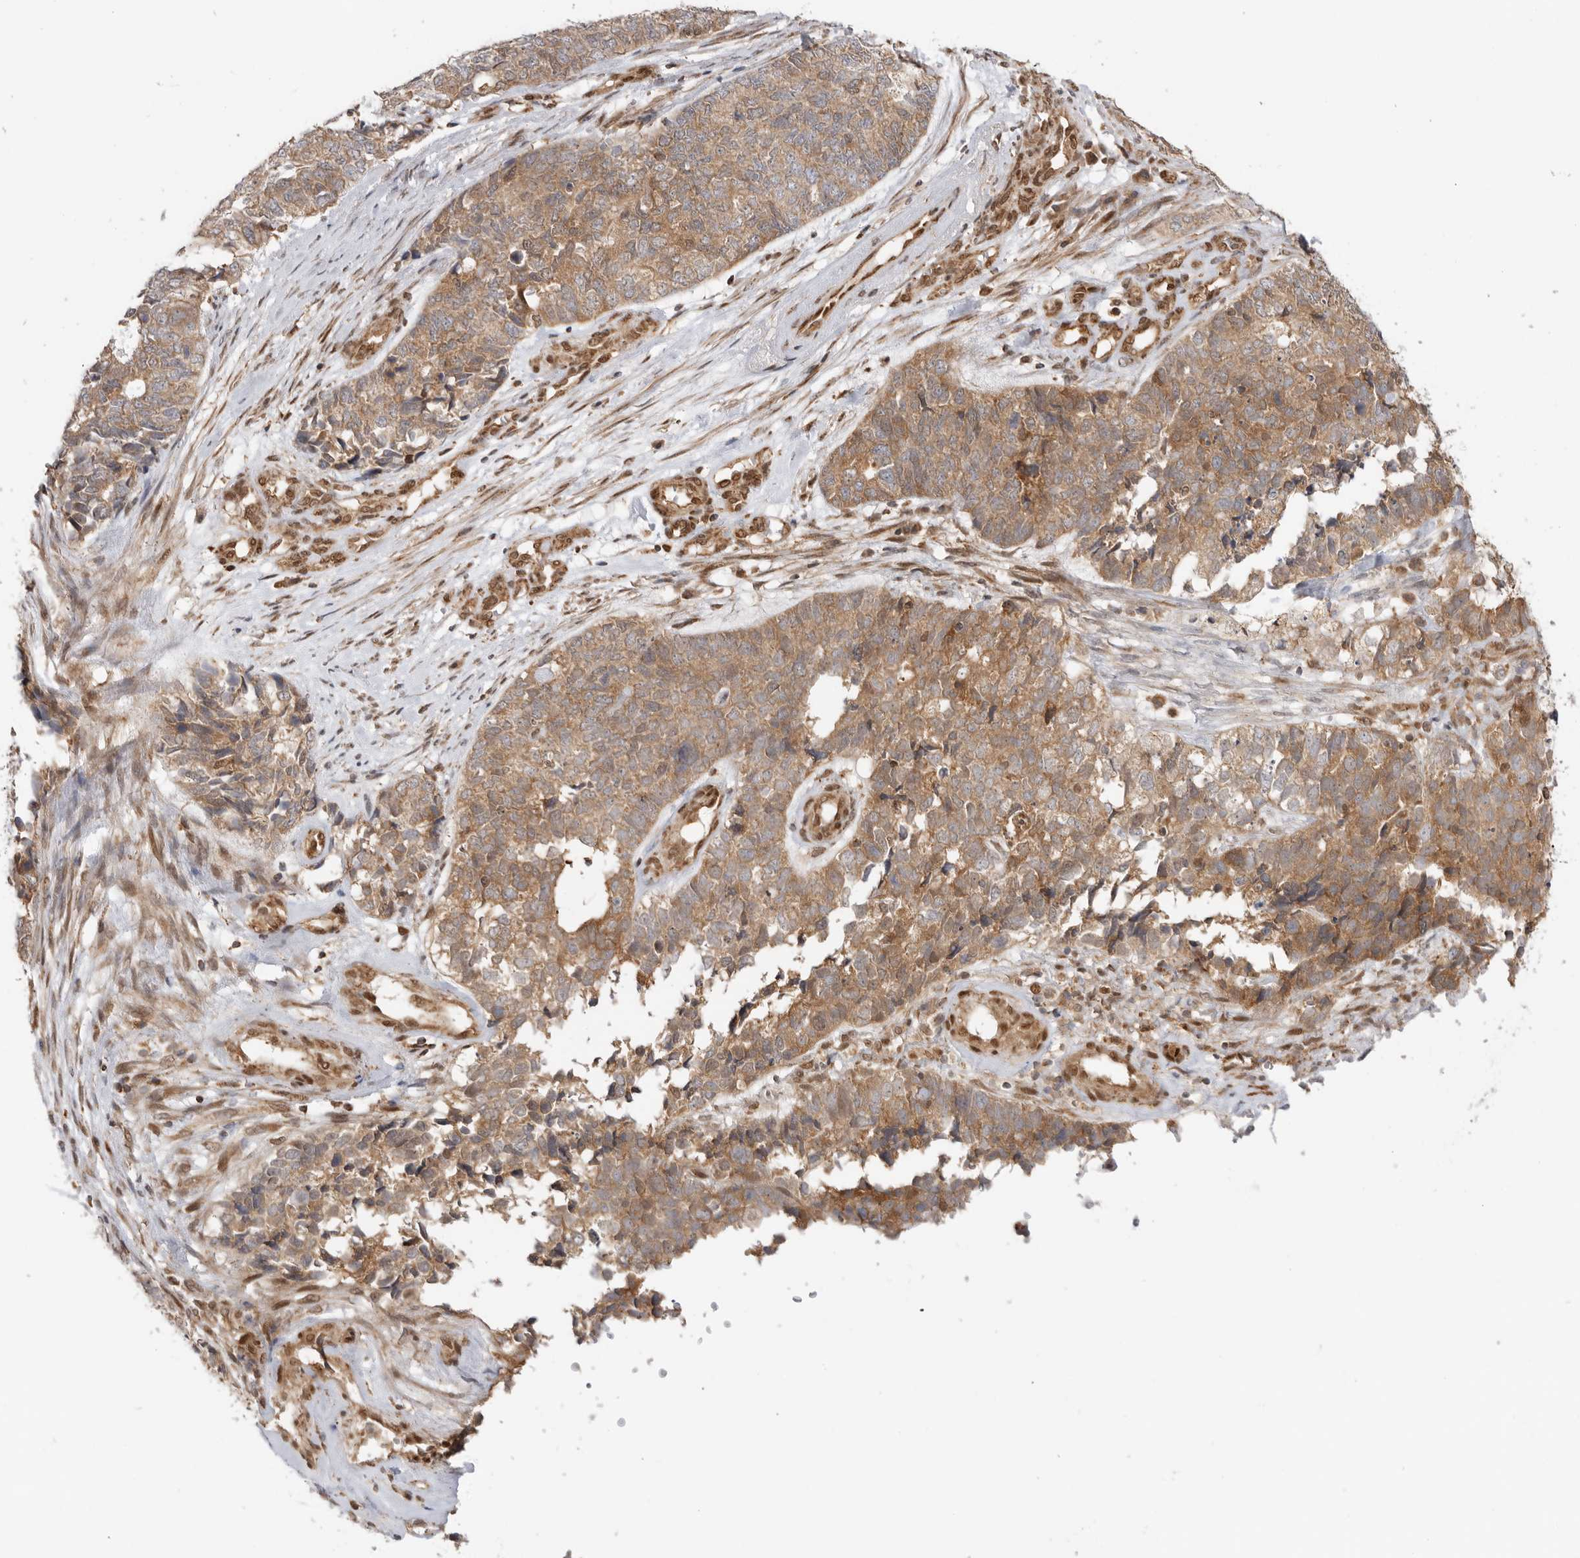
{"staining": {"intensity": "moderate", "quantity": "25%-75%", "location": "cytoplasmic/membranous"}, "tissue": "cervical cancer", "cell_type": "Tumor cells", "image_type": "cancer", "snomed": [{"axis": "morphology", "description": "Squamous cell carcinoma, NOS"}, {"axis": "topography", "description": "Cervix"}], "caption": "Moderate cytoplasmic/membranous positivity for a protein is present in approximately 25%-75% of tumor cells of cervical squamous cell carcinoma using IHC.", "gene": "DCAF8", "patient": {"sex": "female", "age": 63}}